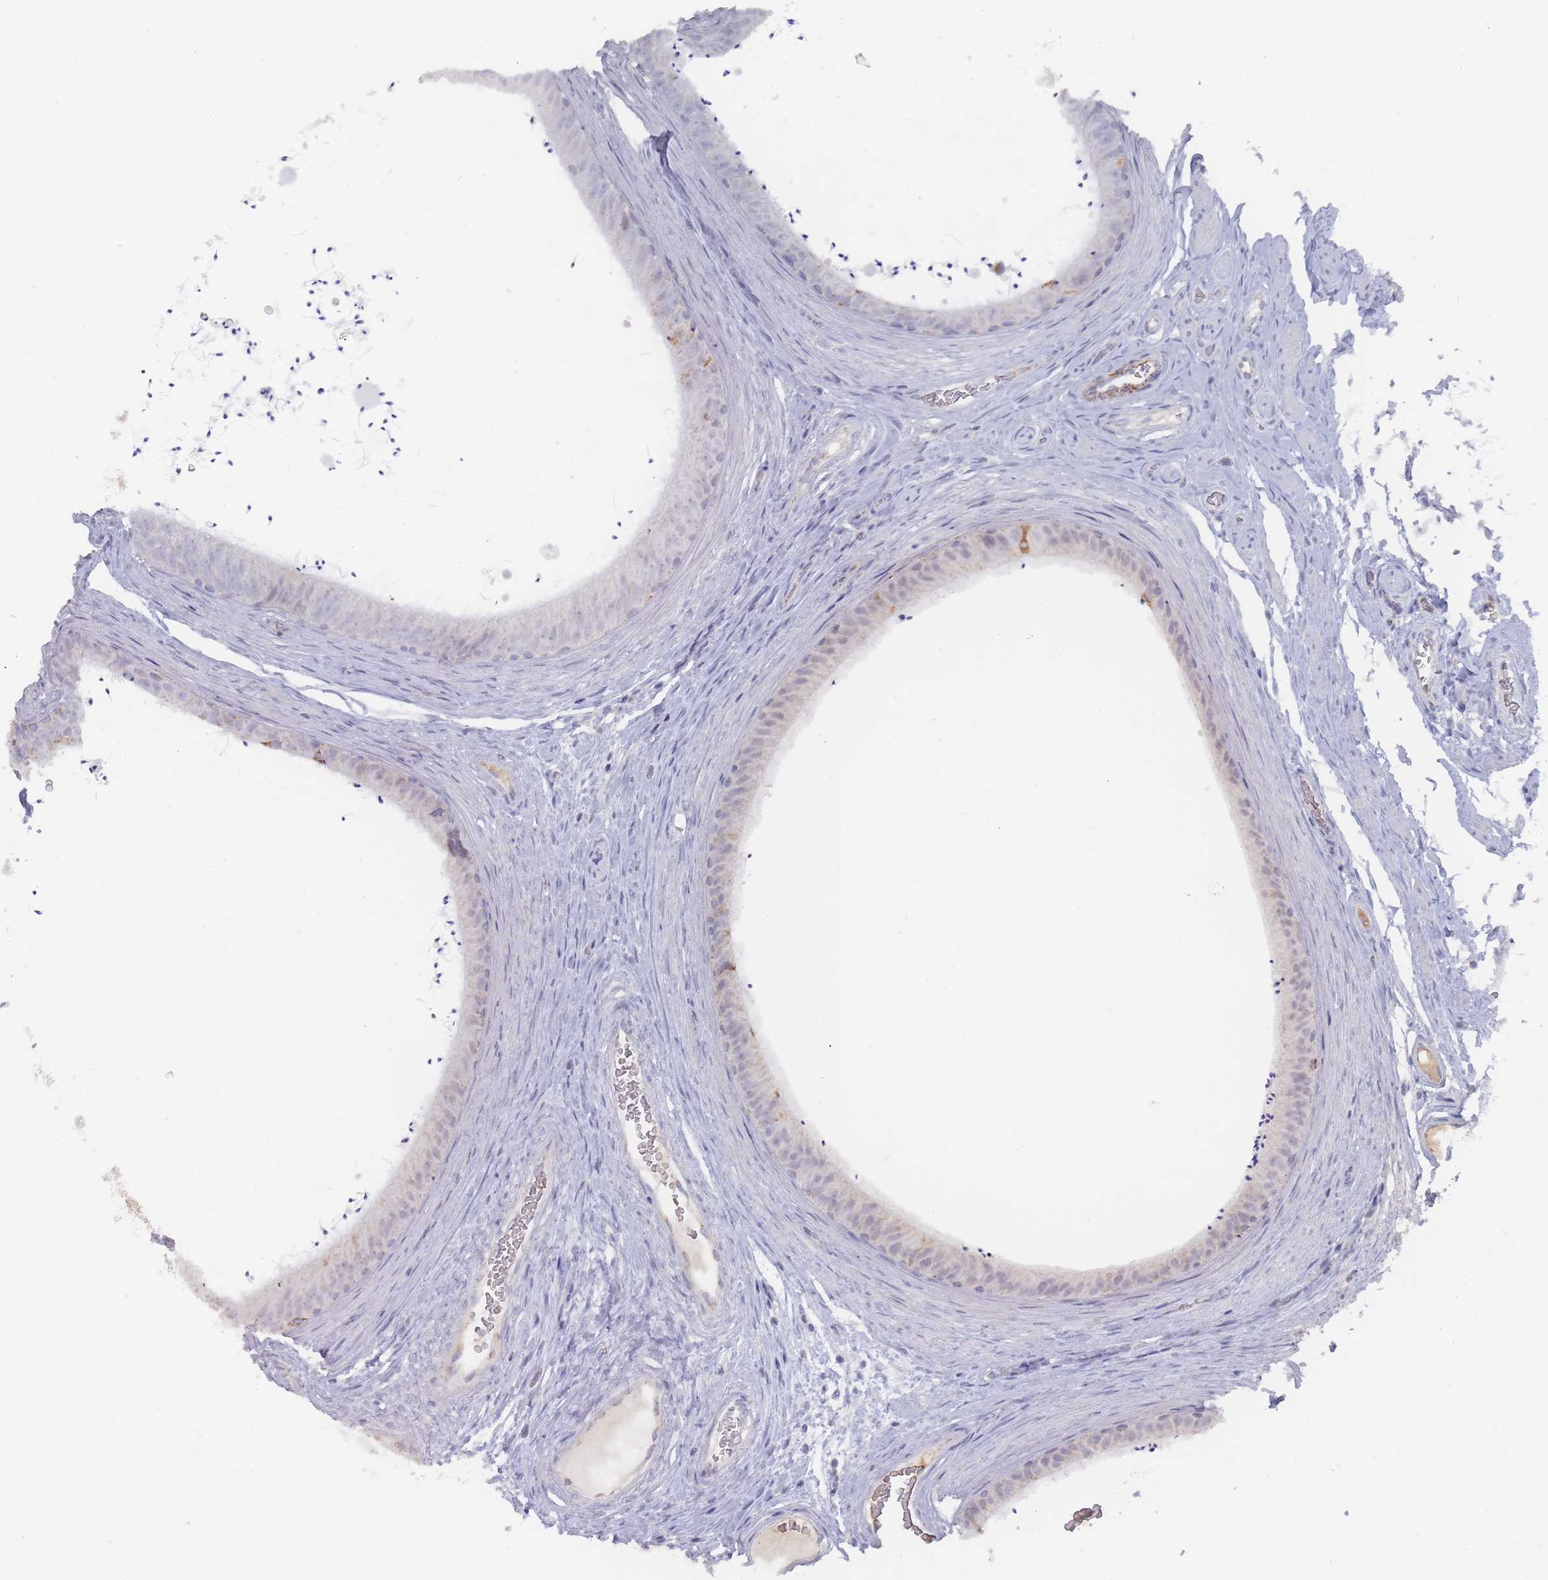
{"staining": {"intensity": "moderate", "quantity": "<25%", "location": "cytoplasmic/membranous,nuclear"}, "tissue": "epididymis", "cell_type": "Glandular cells", "image_type": "normal", "snomed": [{"axis": "morphology", "description": "Normal tissue, NOS"}, {"axis": "topography", "description": "Testis"}, {"axis": "topography", "description": "Epididymis"}], "caption": "Glandular cells show low levels of moderate cytoplasmic/membranous,nuclear positivity in approximately <25% of cells in normal human epididymis. (IHC, brightfield microscopy, high magnification).", "gene": "TRARG1", "patient": {"sex": "male", "age": 41}}